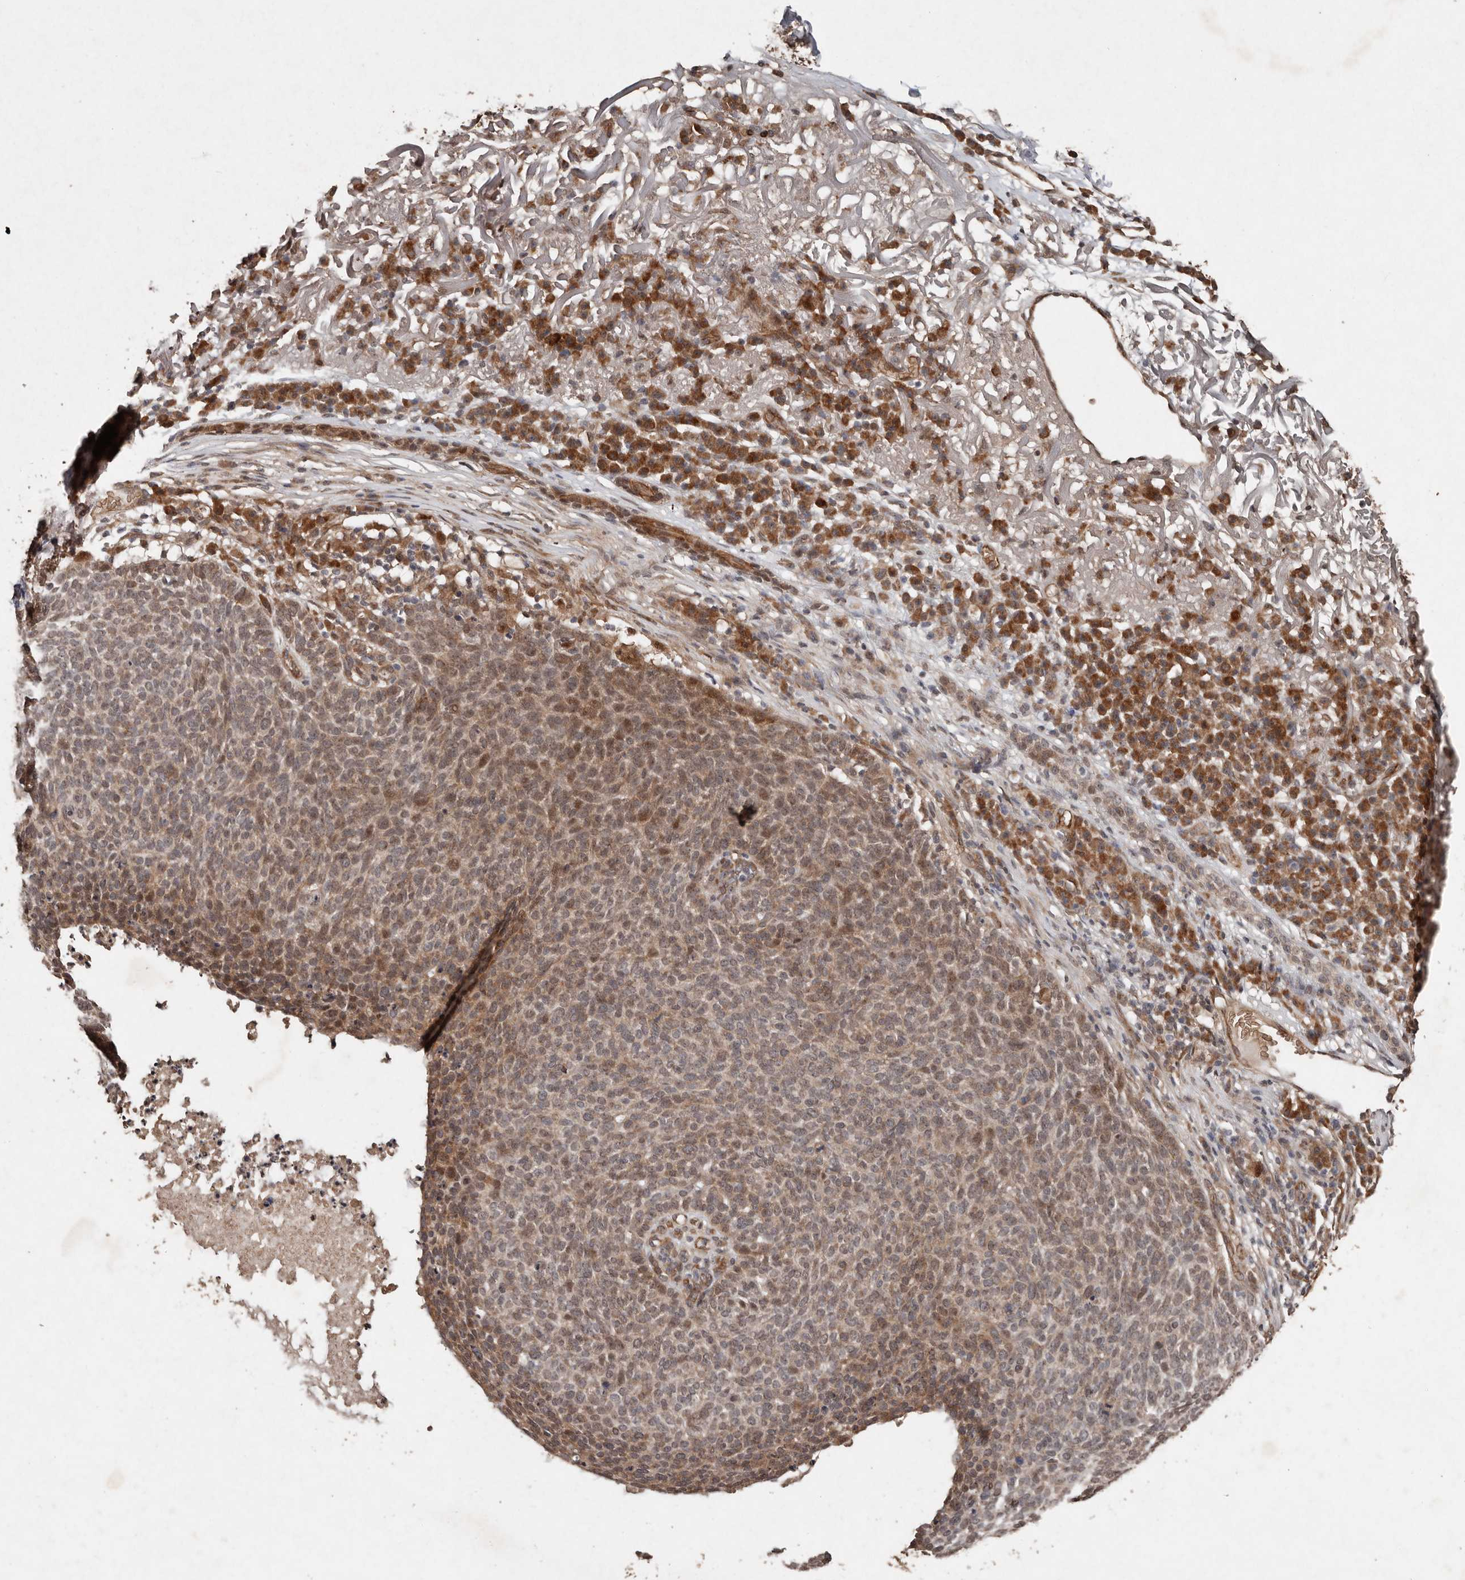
{"staining": {"intensity": "moderate", "quantity": ">75%", "location": "cytoplasmic/membranous,nuclear"}, "tissue": "skin cancer", "cell_type": "Tumor cells", "image_type": "cancer", "snomed": [{"axis": "morphology", "description": "Squamous cell carcinoma, NOS"}, {"axis": "topography", "description": "Skin"}], "caption": "Immunohistochemistry histopathology image of neoplastic tissue: squamous cell carcinoma (skin) stained using IHC demonstrates medium levels of moderate protein expression localized specifically in the cytoplasmic/membranous and nuclear of tumor cells, appearing as a cytoplasmic/membranous and nuclear brown color.", "gene": "DIP2C", "patient": {"sex": "female", "age": 90}}